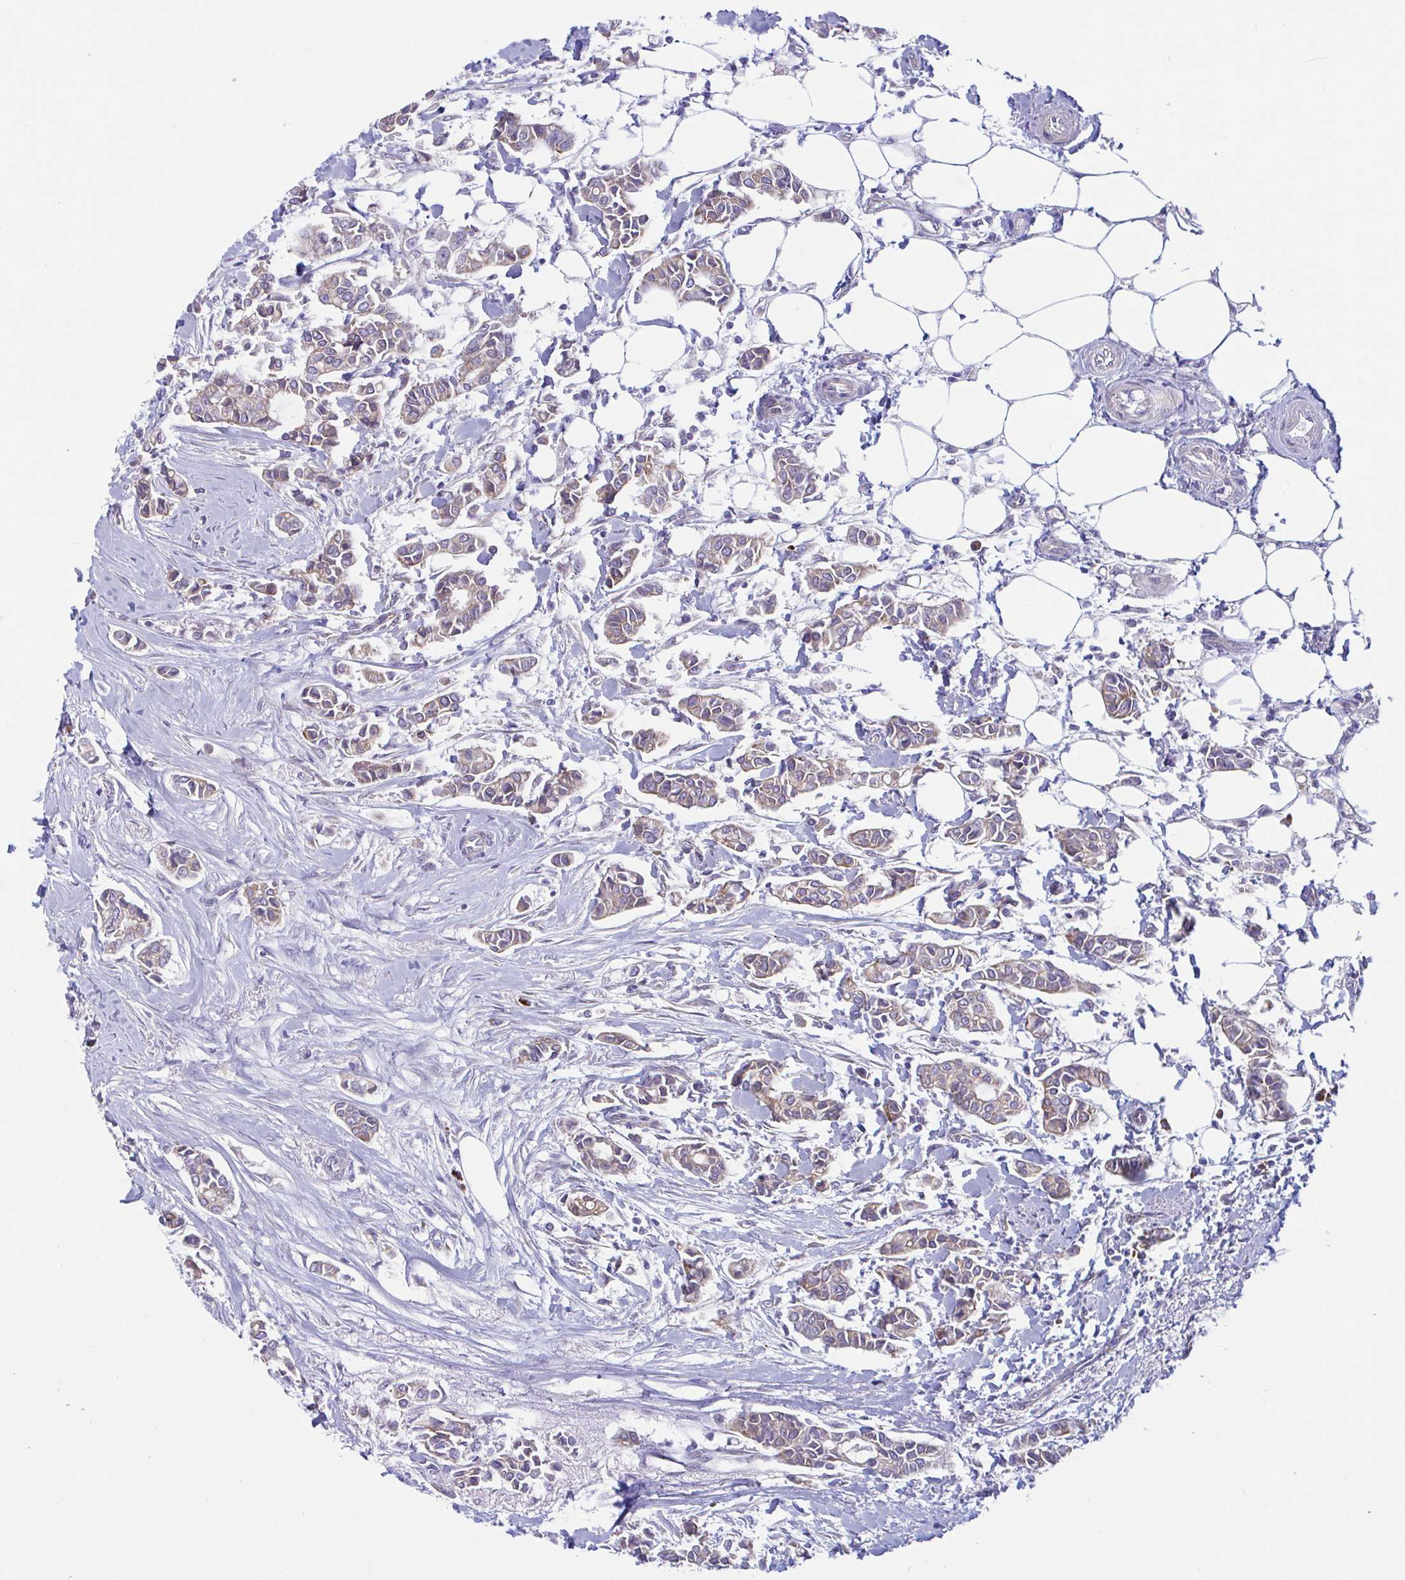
{"staining": {"intensity": "weak", "quantity": "25%-75%", "location": "cytoplasmic/membranous"}, "tissue": "breast cancer", "cell_type": "Tumor cells", "image_type": "cancer", "snomed": [{"axis": "morphology", "description": "Duct carcinoma"}, {"axis": "topography", "description": "Breast"}], "caption": "IHC (DAB) staining of breast cancer exhibits weak cytoplasmic/membranous protein staining in about 25%-75% of tumor cells. Nuclei are stained in blue.", "gene": "WBP1", "patient": {"sex": "female", "age": 84}}